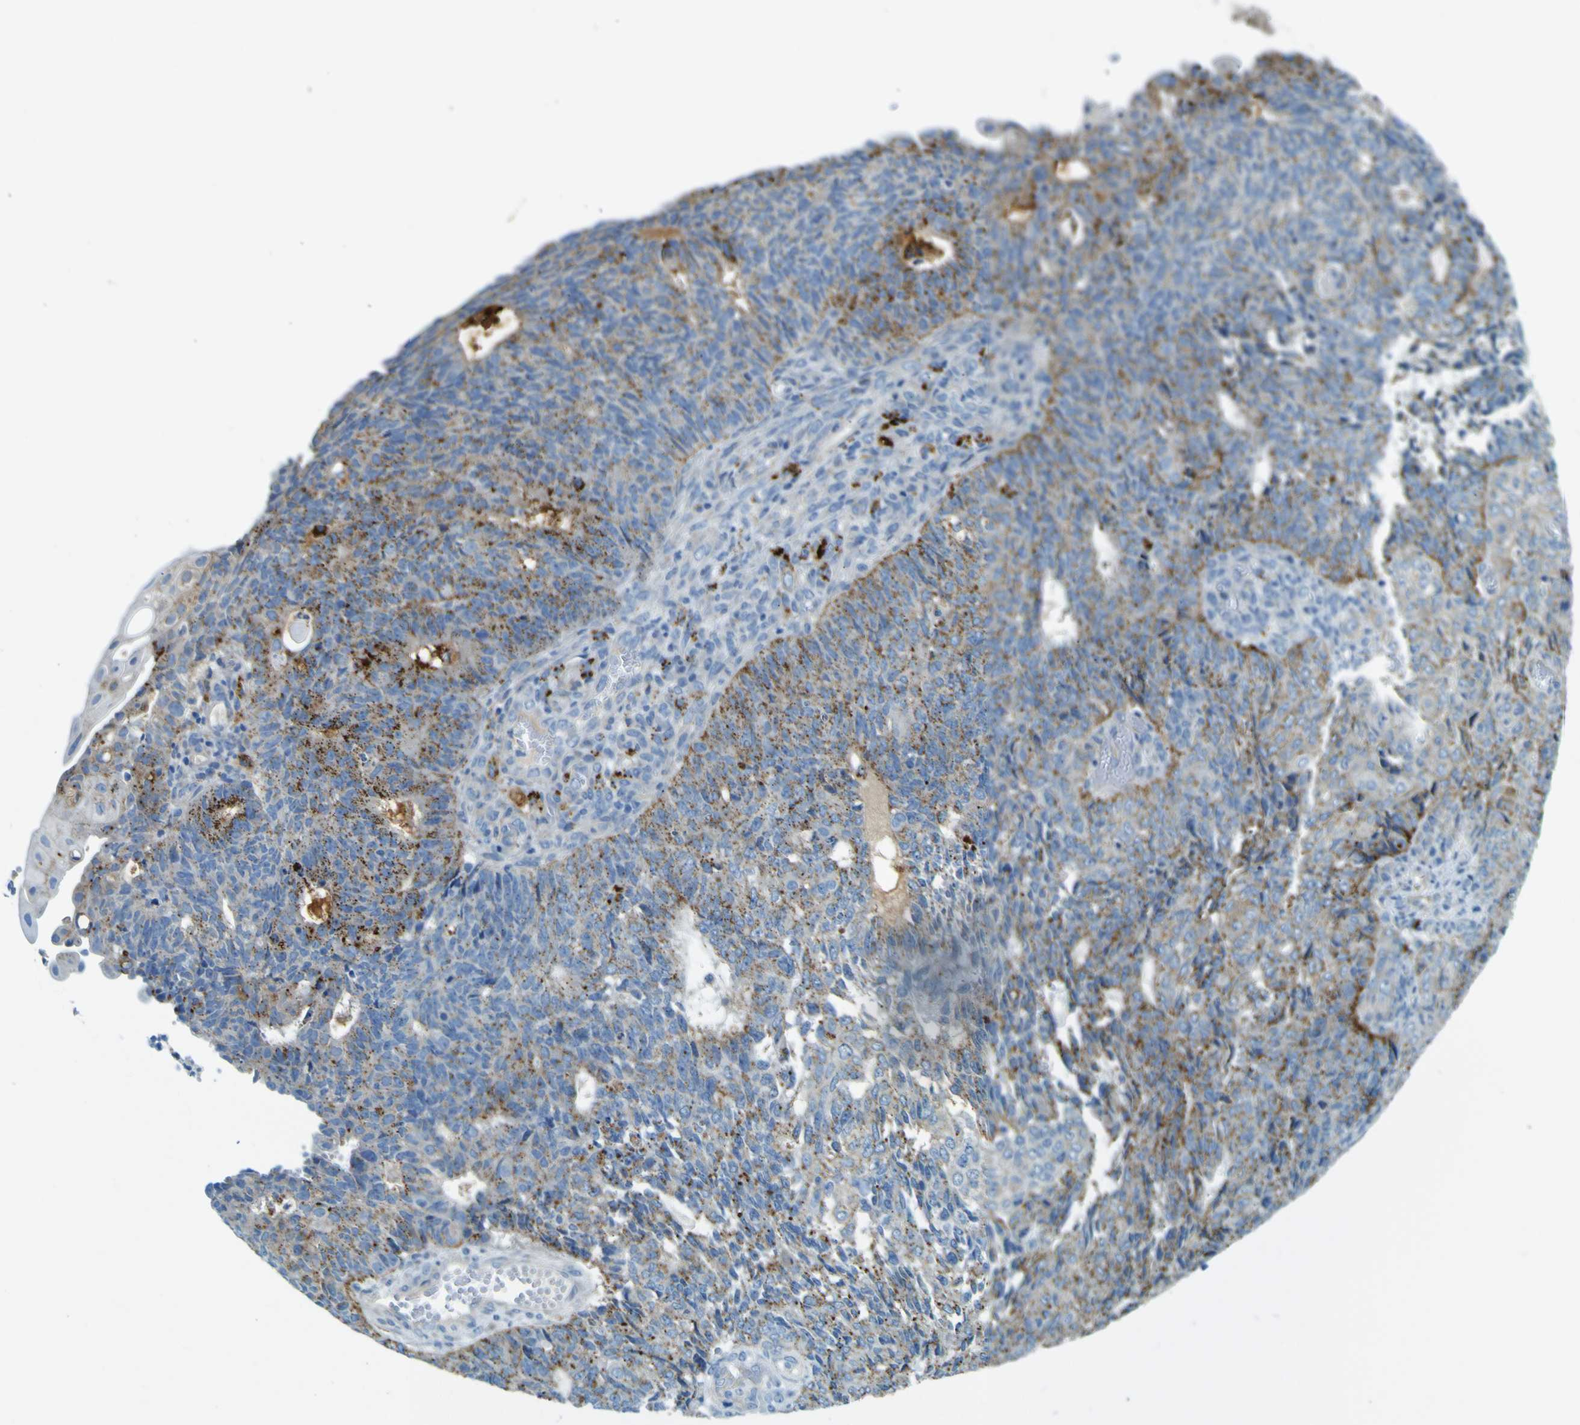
{"staining": {"intensity": "moderate", "quantity": "25%-75%", "location": "cytoplasmic/membranous"}, "tissue": "endometrial cancer", "cell_type": "Tumor cells", "image_type": "cancer", "snomed": [{"axis": "morphology", "description": "Adenocarcinoma, NOS"}, {"axis": "topography", "description": "Endometrium"}], "caption": "A photomicrograph of human endometrial cancer (adenocarcinoma) stained for a protein shows moderate cytoplasmic/membranous brown staining in tumor cells. Ihc stains the protein of interest in brown and the nuclei are stained blue.", "gene": "PDE9A", "patient": {"sex": "female", "age": 32}}